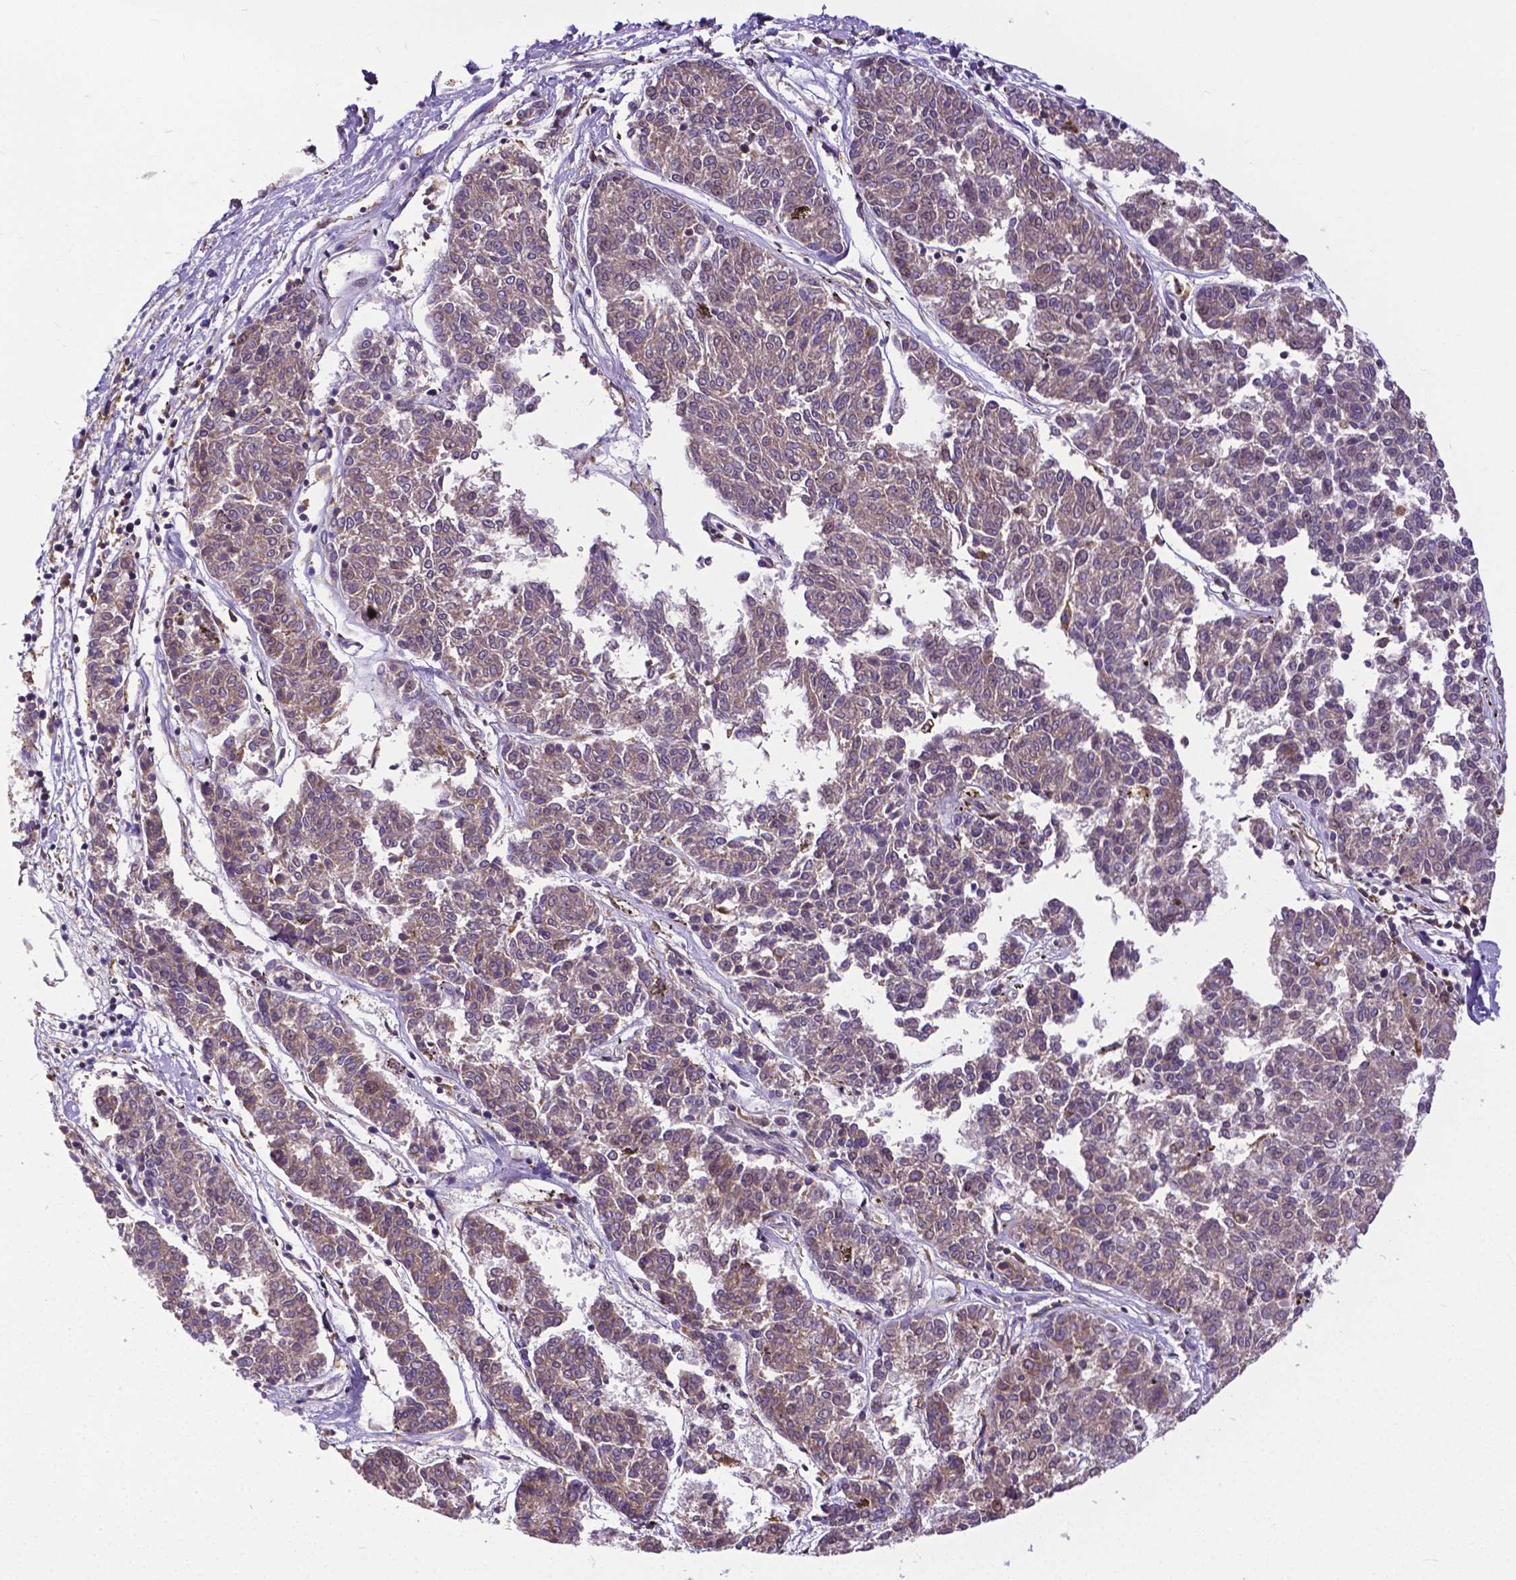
{"staining": {"intensity": "negative", "quantity": "none", "location": "none"}, "tissue": "melanoma", "cell_type": "Tumor cells", "image_type": "cancer", "snomed": [{"axis": "morphology", "description": "Malignant melanoma, NOS"}, {"axis": "topography", "description": "Skin"}], "caption": "High magnification brightfield microscopy of malignant melanoma stained with DAB (3,3'-diaminobenzidine) (brown) and counterstained with hematoxylin (blue): tumor cells show no significant staining.", "gene": "DICER1", "patient": {"sex": "female", "age": 72}}